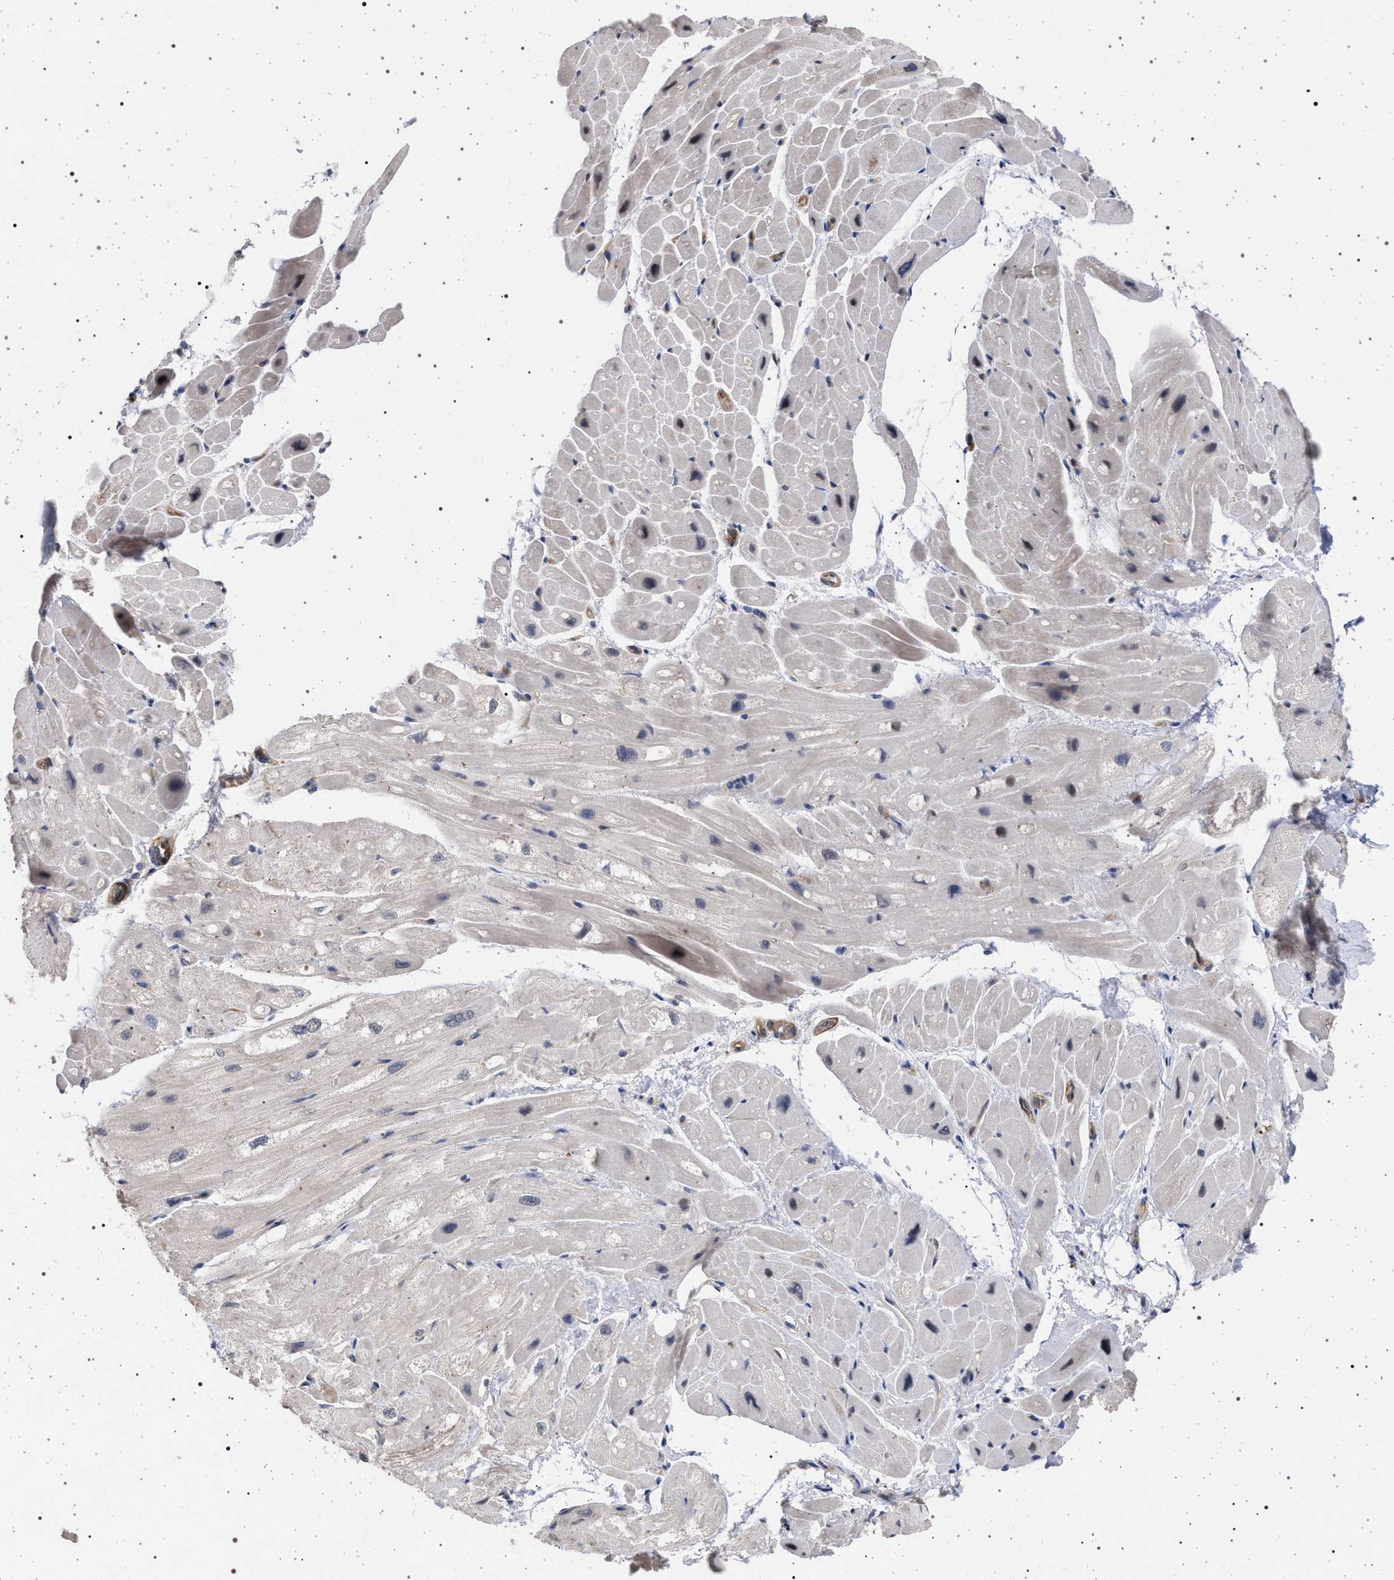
{"staining": {"intensity": "weak", "quantity": "<25%", "location": "nuclear"}, "tissue": "heart muscle", "cell_type": "Cardiomyocytes", "image_type": "normal", "snomed": [{"axis": "morphology", "description": "Normal tissue, NOS"}, {"axis": "topography", "description": "Heart"}], "caption": "Cardiomyocytes show no significant expression in unremarkable heart muscle. (Immunohistochemistry, brightfield microscopy, high magnification).", "gene": "RBM48", "patient": {"sex": "male", "age": 49}}